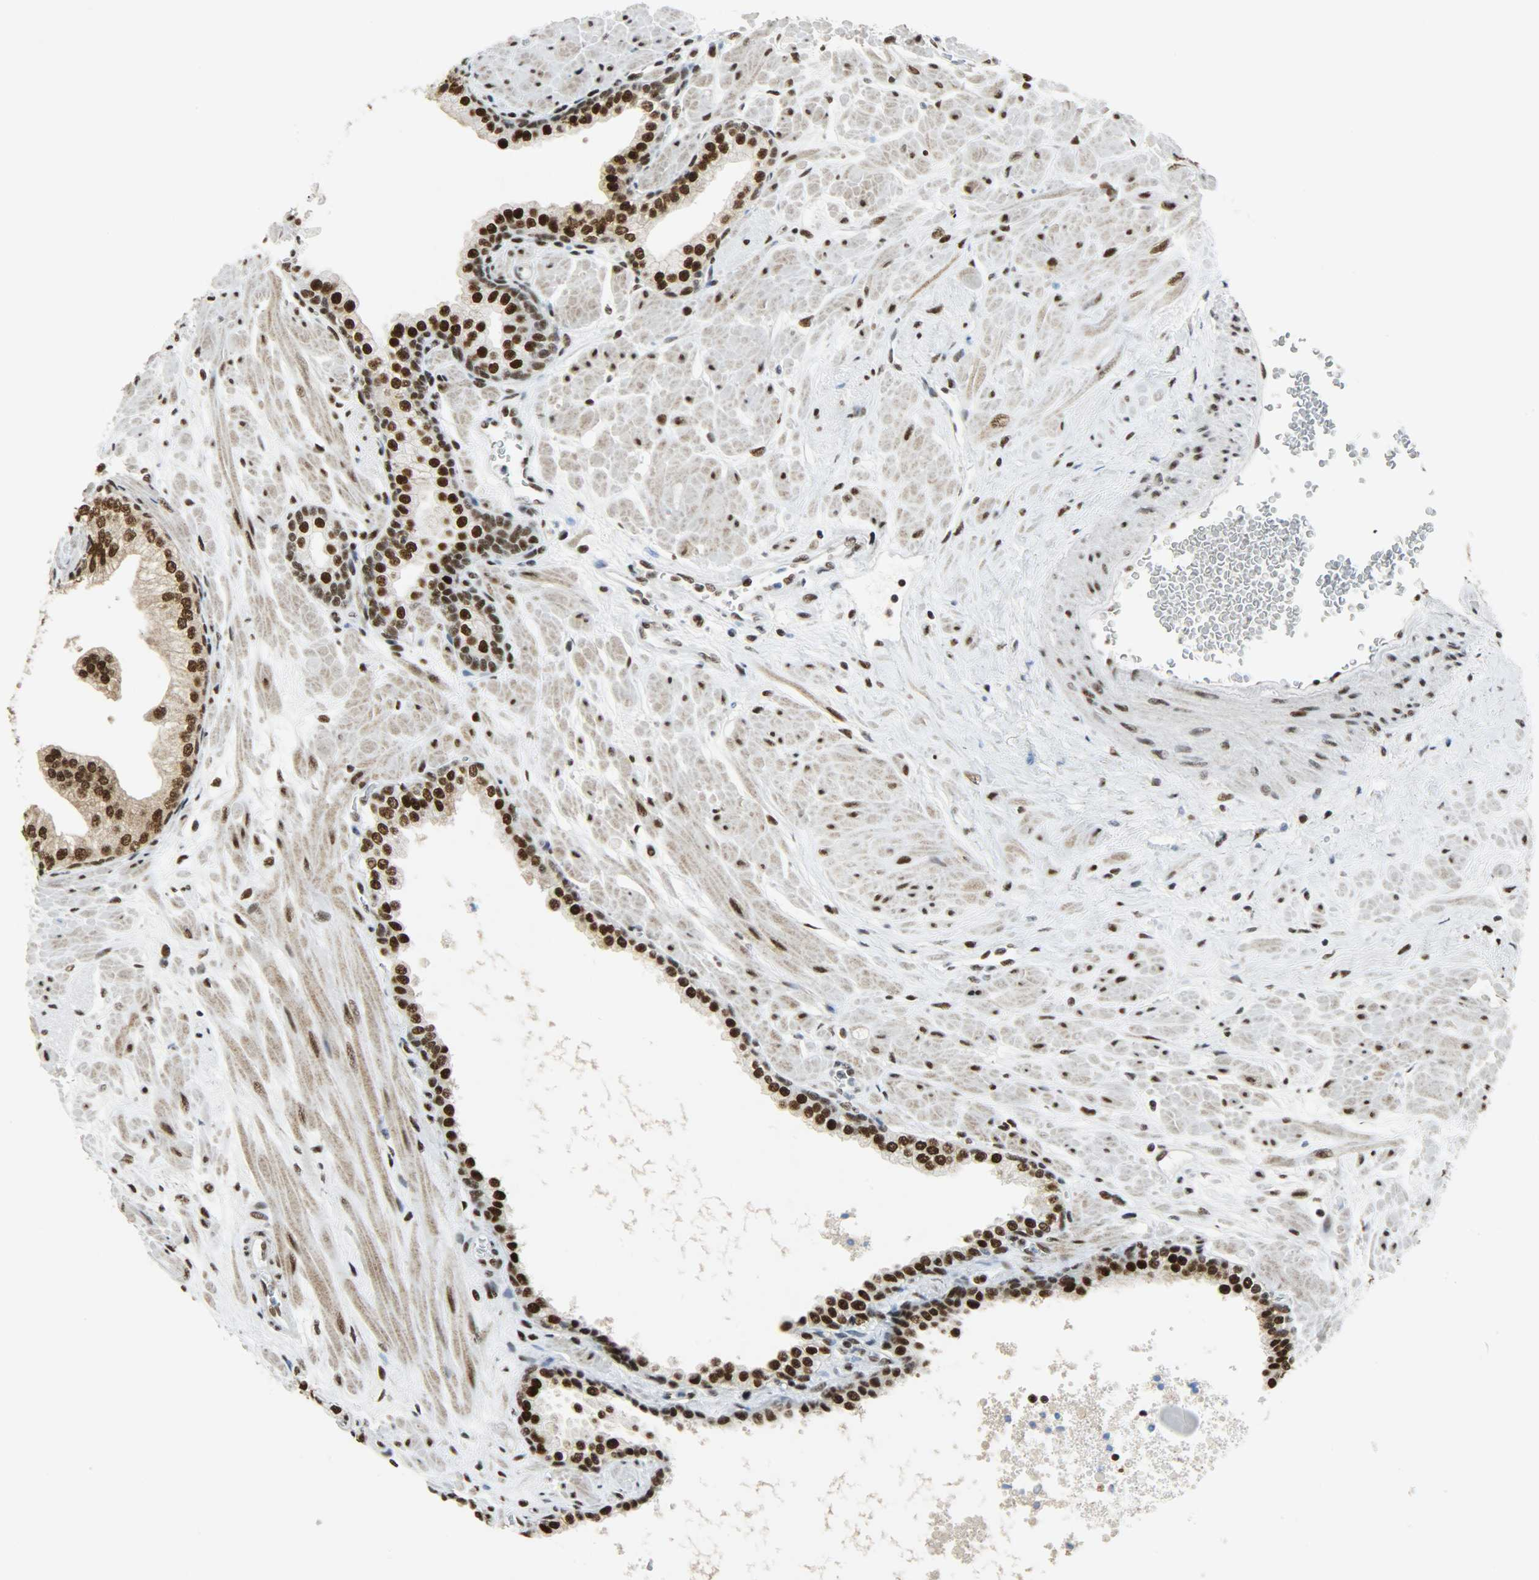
{"staining": {"intensity": "strong", "quantity": ">75%", "location": "nuclear"}, "tissue": "prostate", "cell_type": "Glandular cells", "image_type": "normal", "snomed": [{"axis": "morphology", "description": "Normal tissue, NOS"}, {"axis": "topography", "description": "Prostate"}], "caption": "This image shows IHC staining of unremarkable prostate, with high strong nuclear positivity in about >75% of glandular cells.", "gene": "SSB", "patient": {"sex": "male", "age": 60}}